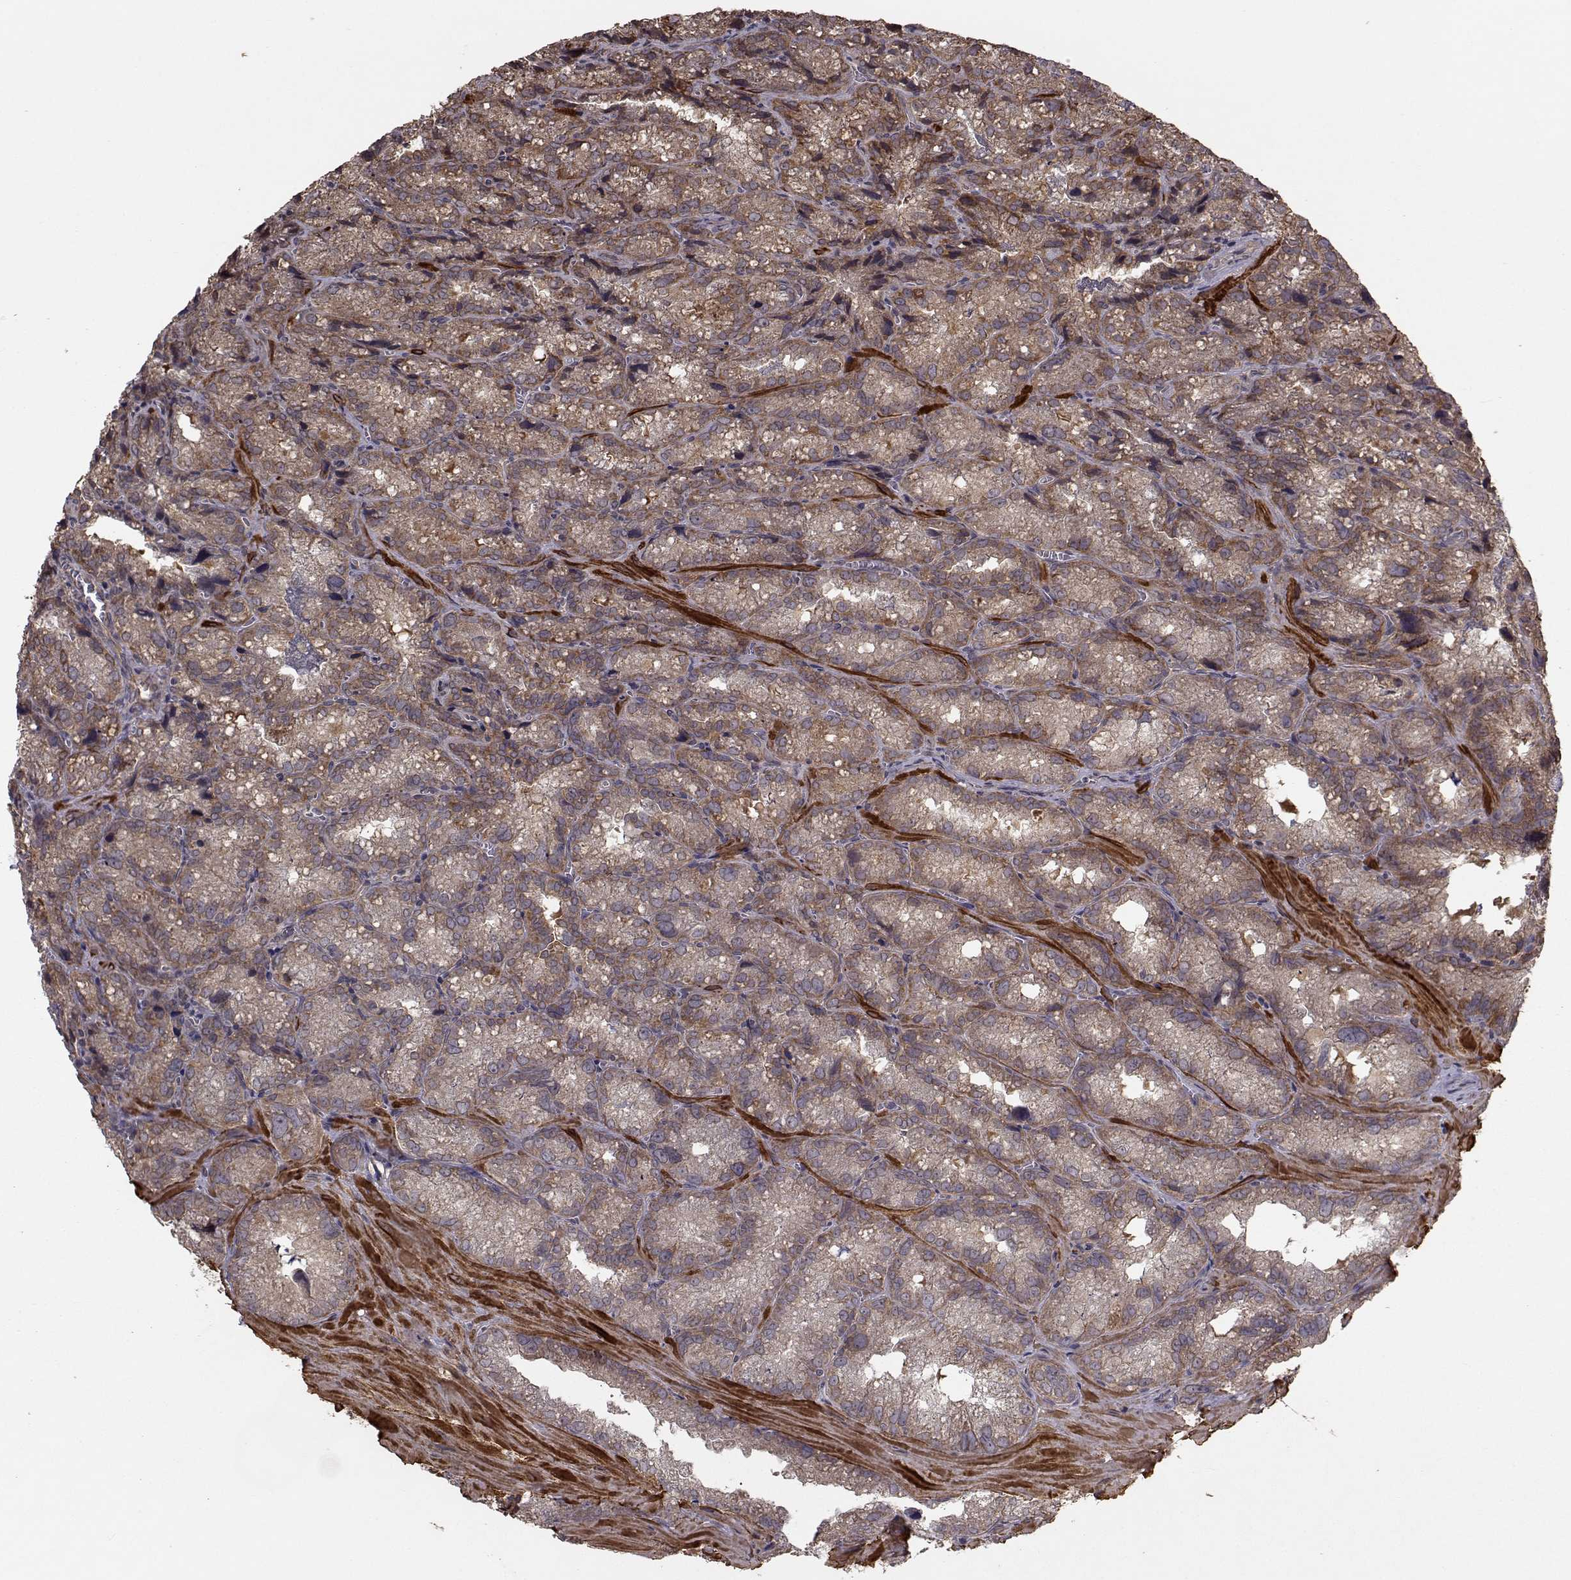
{"staining": {"intensity": "weak", "quantity": ">75%", "location": "cytoplasmic/membranous"}, "tissue": "seminal vesicle", "cell_type": "Glandular cells", "image_type": "normal", "snomed": [{"axis": "morphology", "description": "Normal tissue, NOS"}, {"axis": "topography", "description": "Seminal veicle"}], "caption": "Immunohistochemical staining of benign human seminal vesicle exhibits >75% levels of weak cytoplasmic/membranous protein positivity in approximately >75% of glandular cells.", "gene": "TRIP10", "patient": {"sex": "male", "age": 57}}